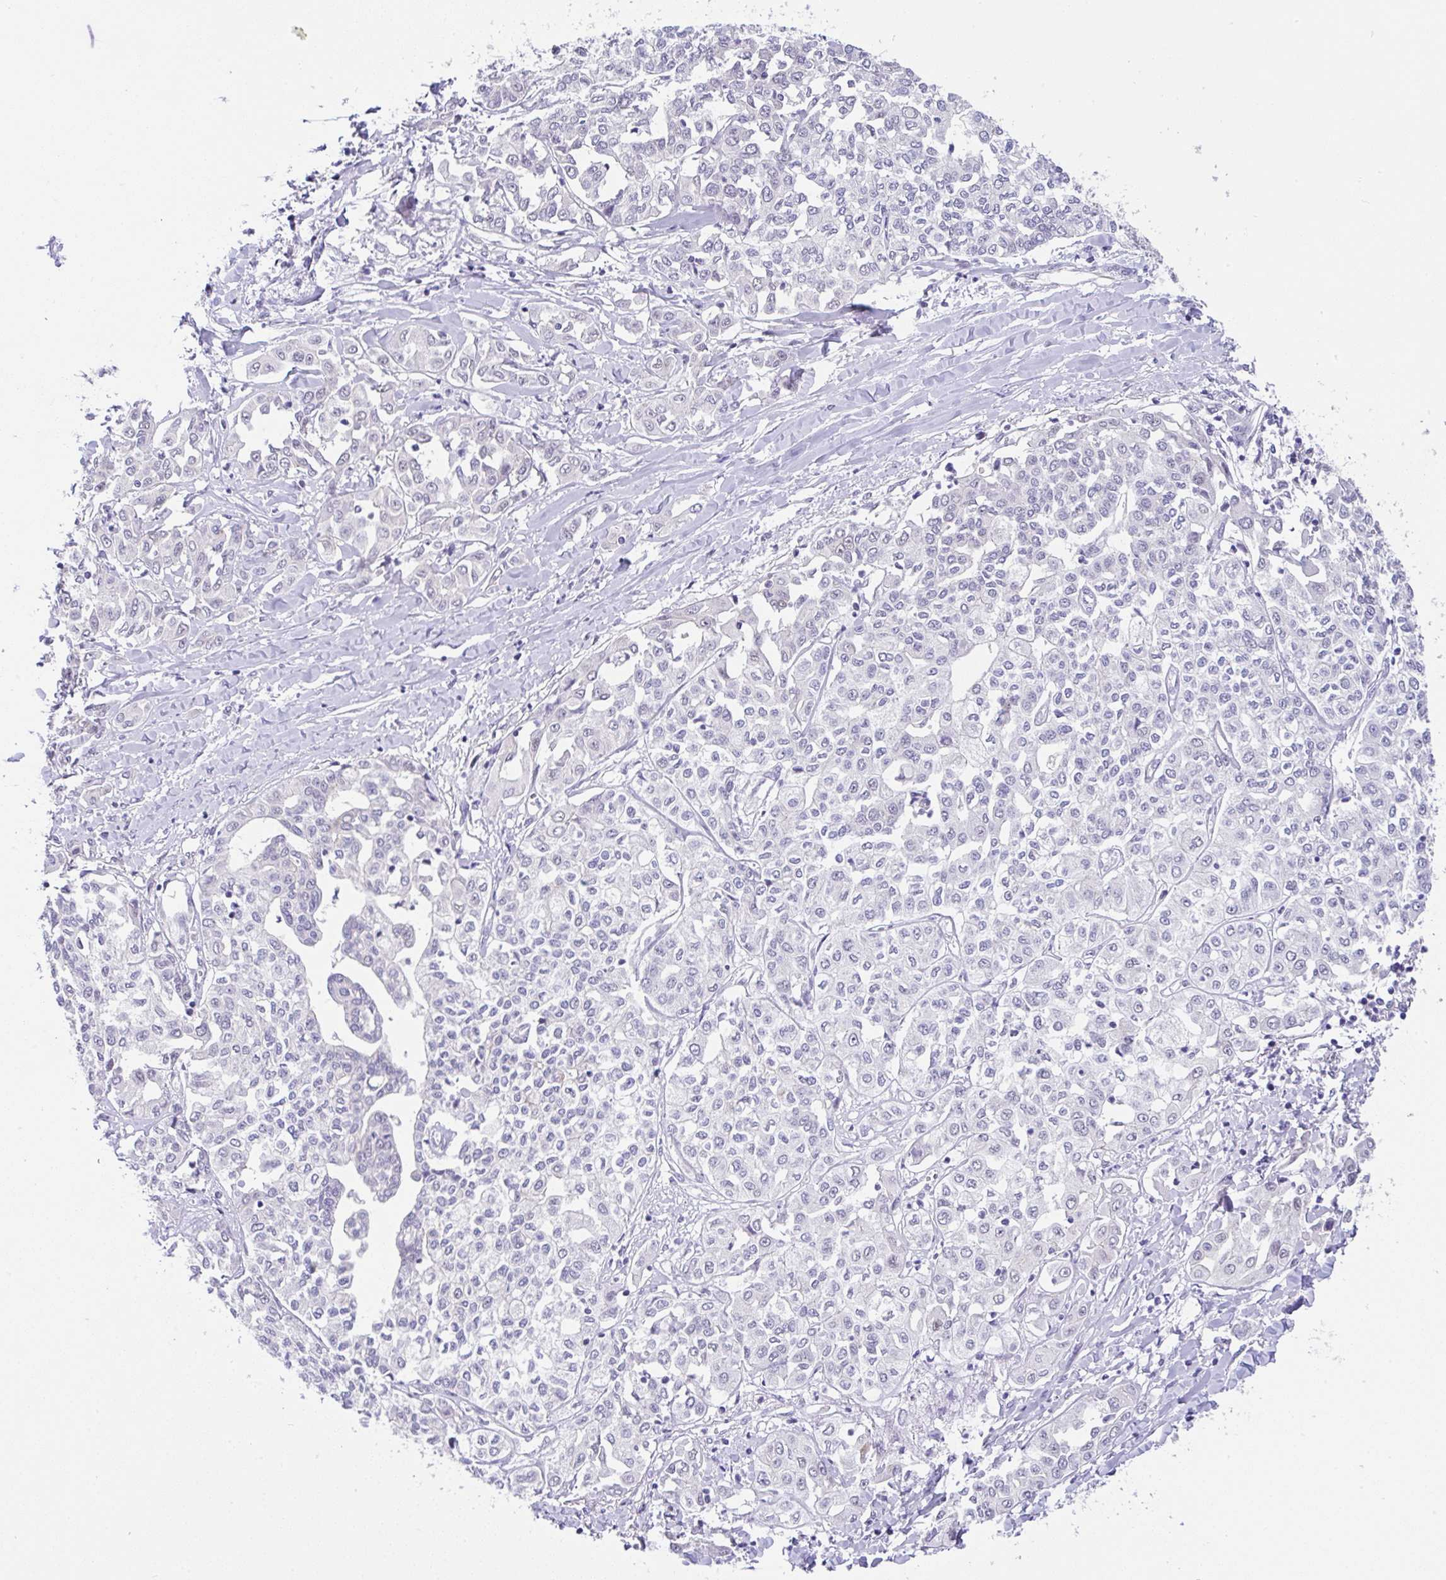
{"staining": {"intensity": "negative", "quantity": "none", "location": "none"}, "tissue": "liver cancer", "cell_type": "Tumor cells", "image_type": "cancer", "snomed": [{"axis": "morphology", "description": "Cholangiocarcinoma"}, {"axis": "topography", "description": "Liver"}], "caption": "There is no significant staining in tumor cells of liver cholangiocarcinoma.", "gene": "CGNL1", "patient": {"sex": "female", "age": 77}}